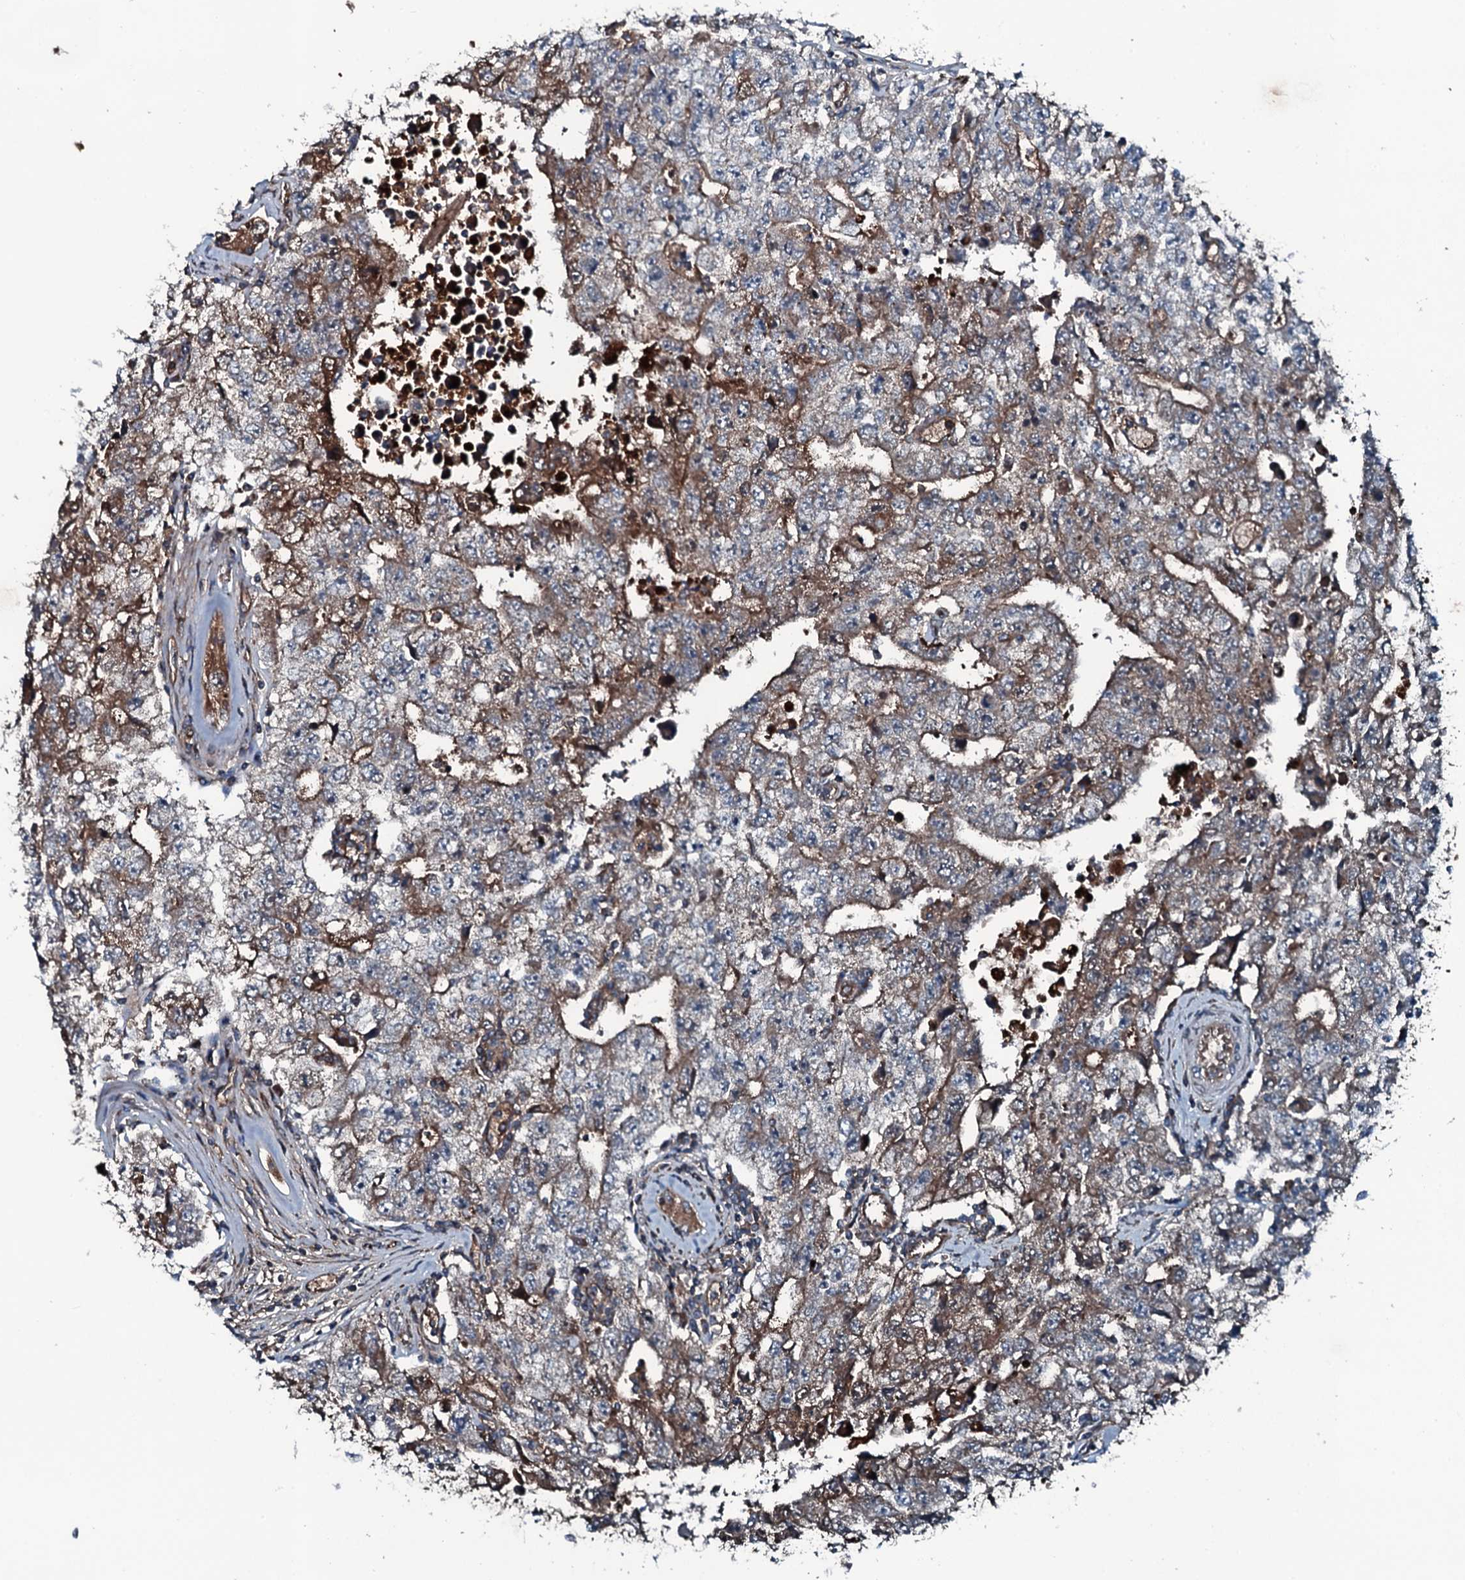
{"staining": {"intensity": "moderate", "quantity": "25%-75%", "location": "cytoplasmic/membranous"}, "tissue": "testis cancer", "cell_type": "Tumor cells", "image_type": "cancer", "snomed": [{"axis": "morphology", "description": "Carcinoma, Embryonal, NOS"}, {"axis": "topography", "description": "Testis"}], "caption": "Testis cancer (embryonal carcinoma) tissue shows moderate cytoplasmic/membranous staining in about 25%-75% of tumor cells Using DAB (3,3'-diaminobenzidine) (brown) and hematoxylin (blue) stains, captured at high magnification using brightfield microscopy.", "gene": "TRIM7", "patient": {"sex": "male", "age": 17}}